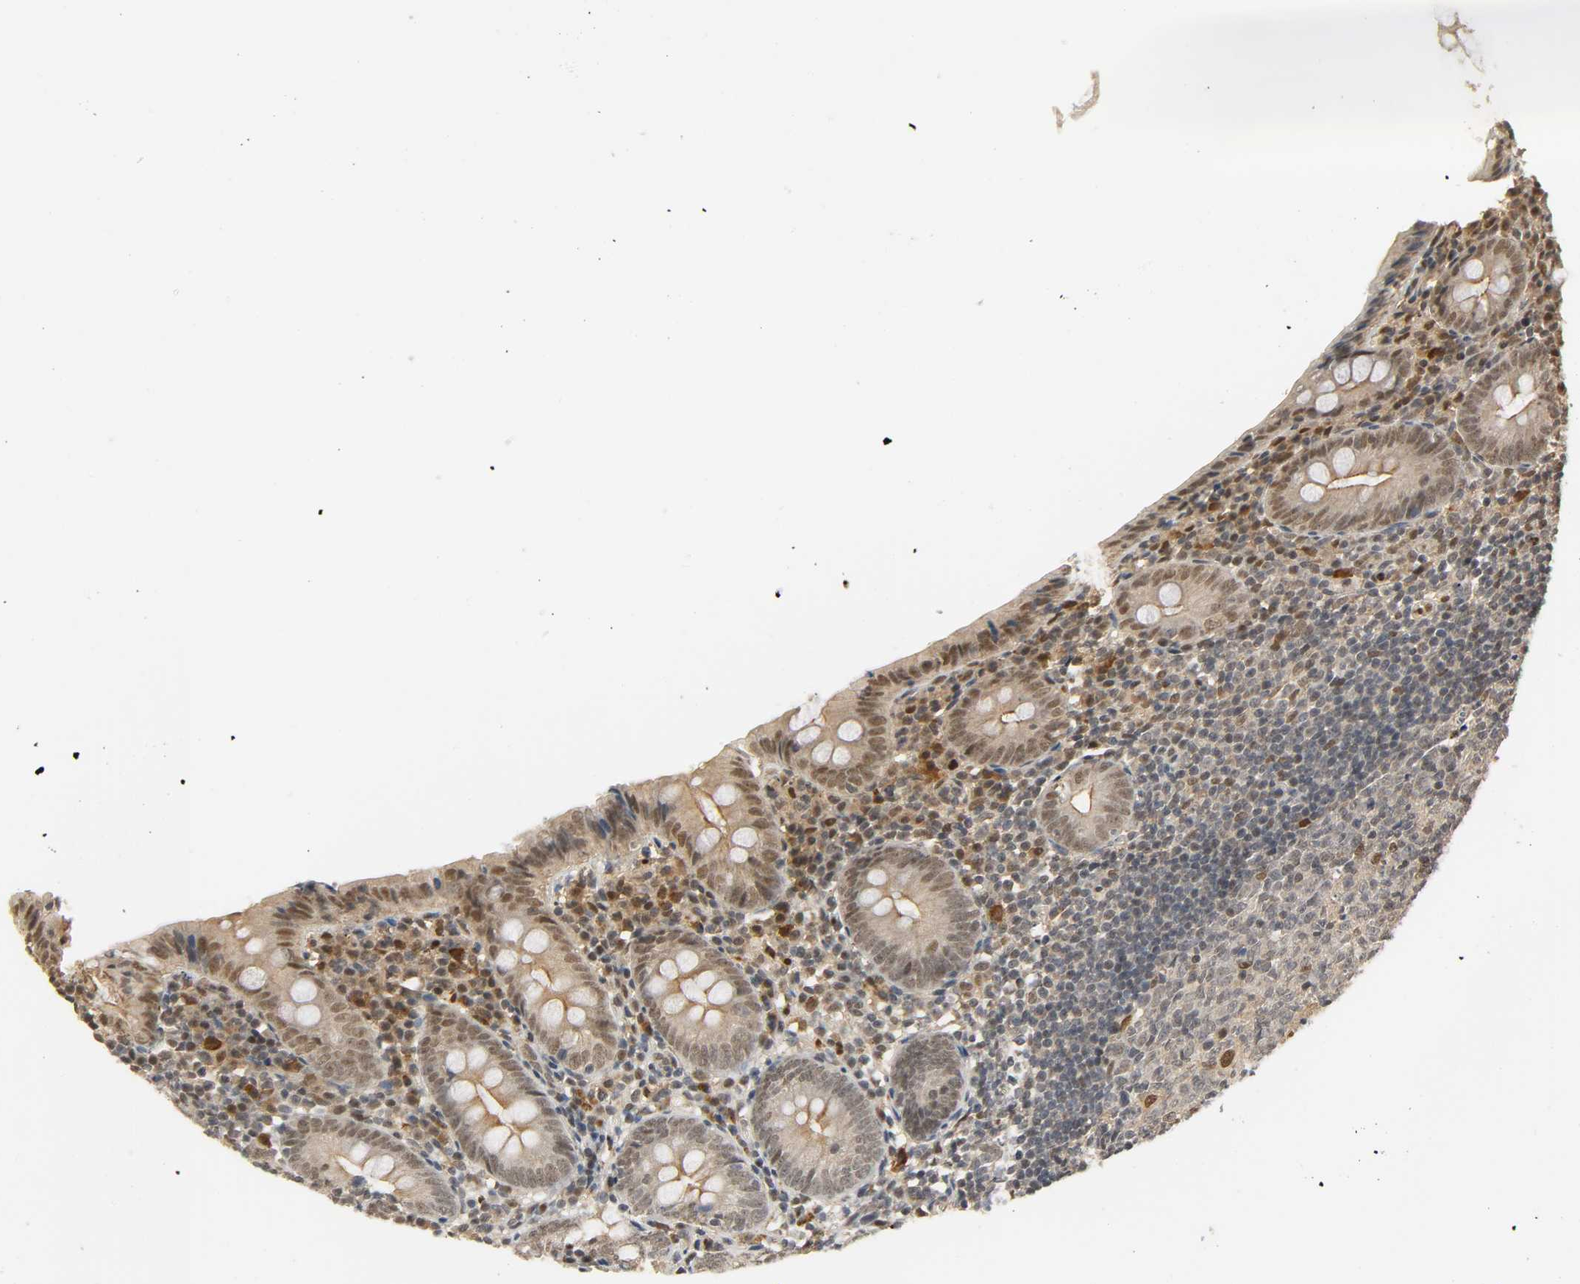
{"staining": {"intensity": "weak", "quantity": "<25%", "location": "nuclear"}, "tissue": "appendix", "cell_type": "Glandular cells", "image_type": "normal", "snomed": [{"axis": "morphology", "description": "Normal tissue, NOS"}, {"axis": "topography", "description": "Appendix"}], "caption": "High magnification brightfield microscopy of unremarkable appendix stained with DAB (brown) and counterstained with hematoxylin (blue): glandular cells show no significant staining. The staining was performed using DAB (3,3'-diaminobenzidine) to visualize the protein expression in brown, while the nuclei were stained in blue with hematoxylin (Magnification: 20x).", "gene": "ZFPM2", "patient": {"sex": "female", "age": 10}}